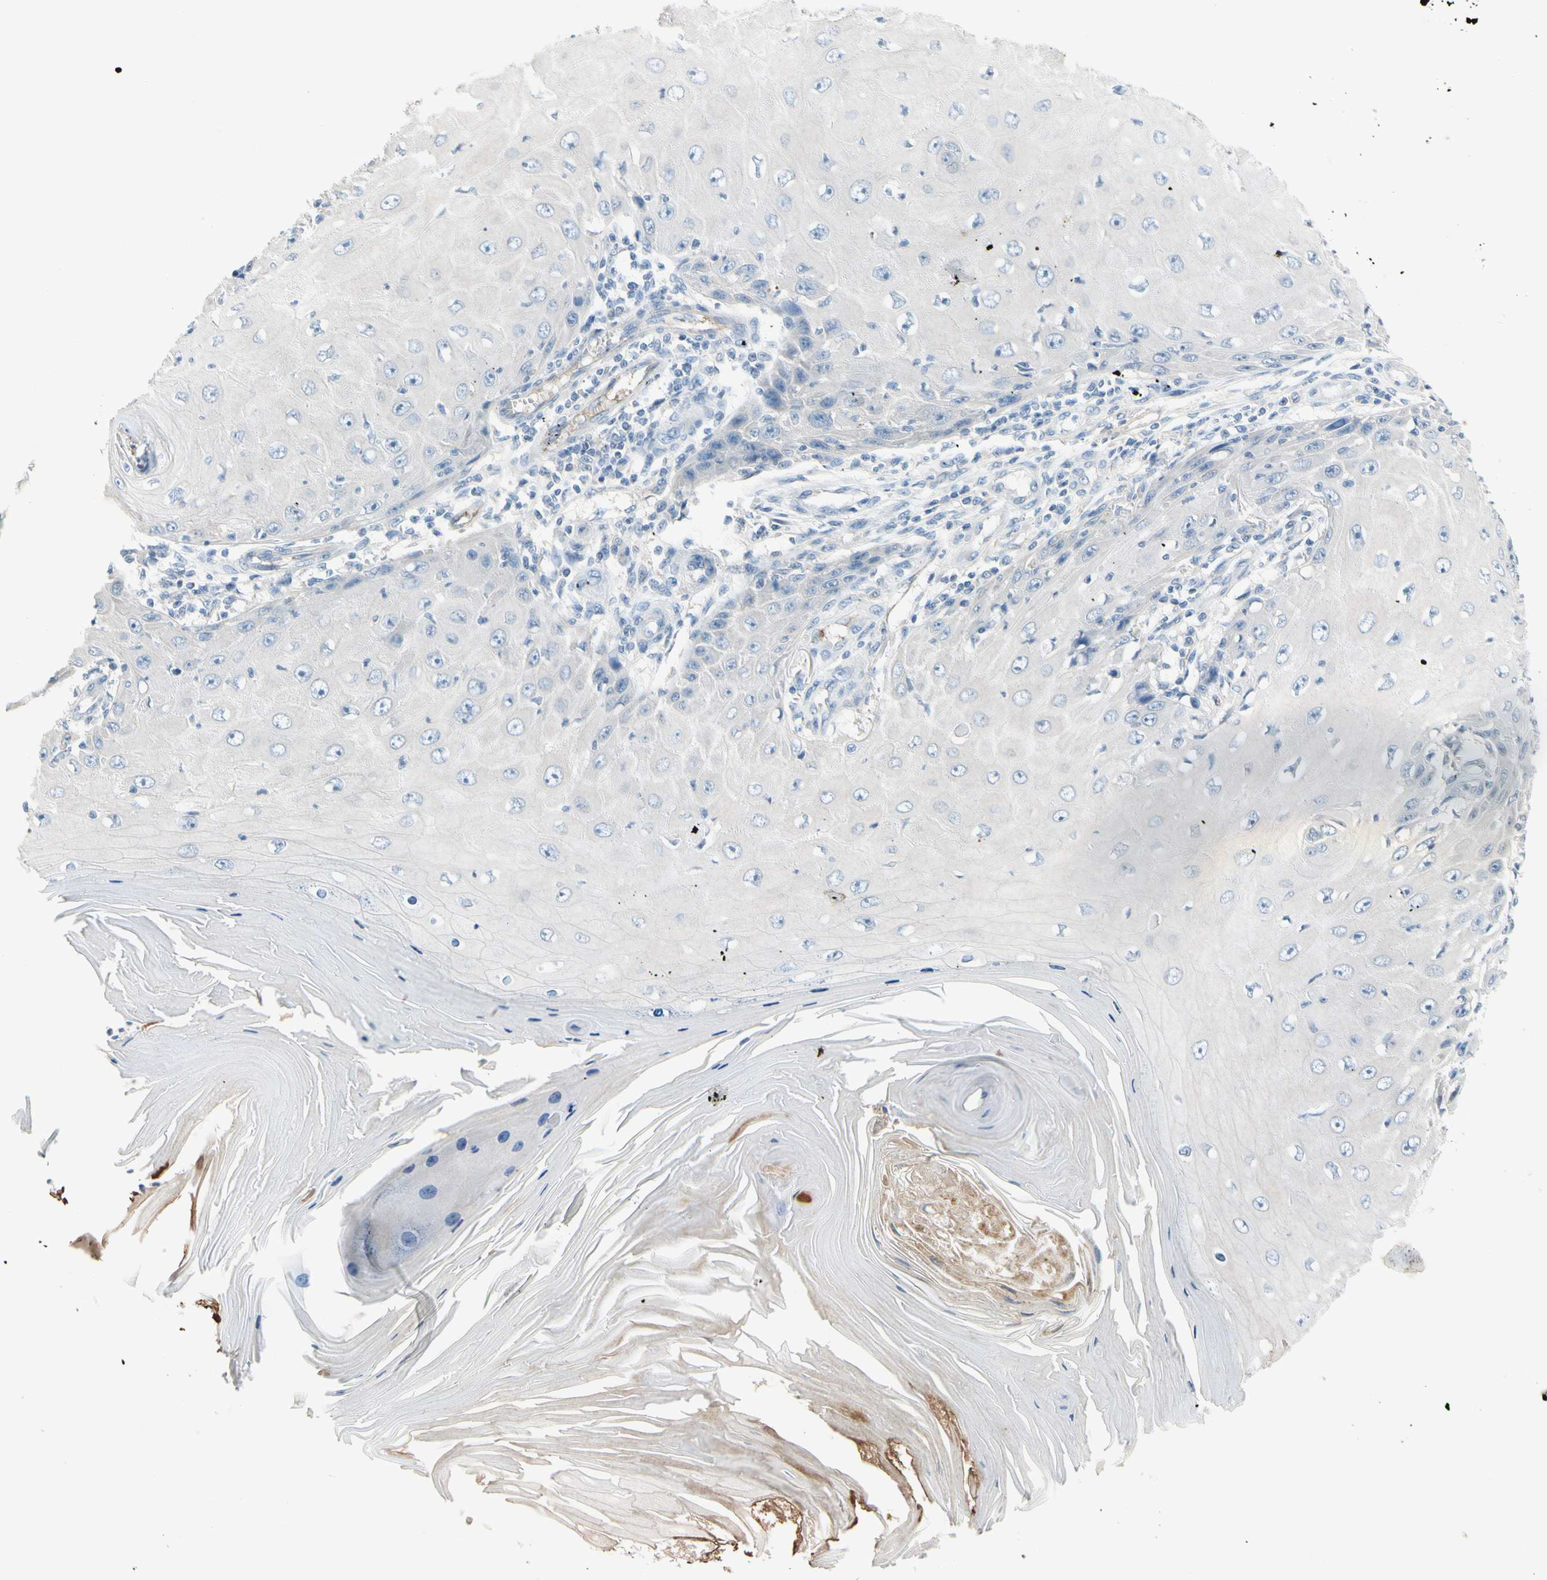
{"staining": {"intensity": "negative", "quantity": "none", "location": "none"}, "tissue": "skin cancer", "cell_type": "Tumor cells", "image_type": "cancer", "snomed": [{"axis": "morphology", "description": "Squamous cell carcinoma, NOS"}, {"axis": "topography", "description": "Skin"}], "caption": "Immunohistochemistry (IHC) of skin squamous cell carcinoma reveals no positivity in tumor cells.", "gene": "CNDP1", "patient": {"sex": "female", "age": 73}}